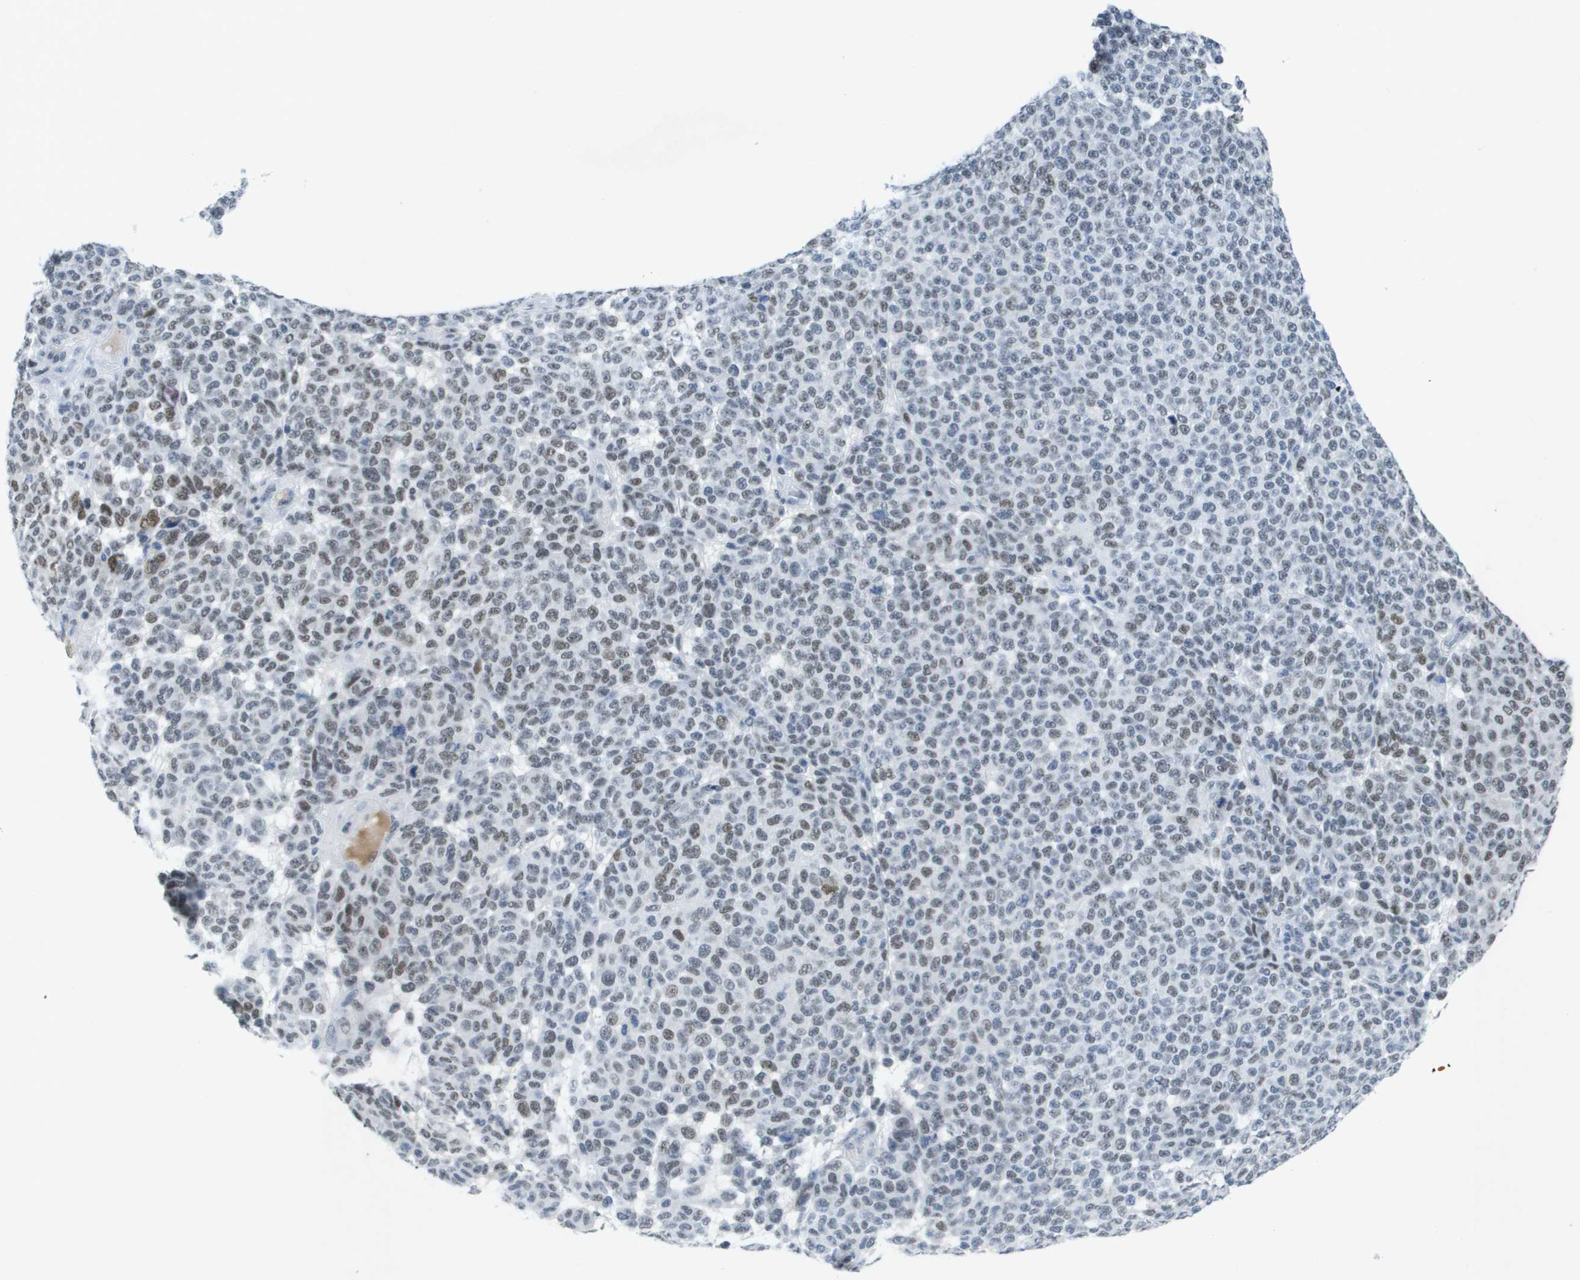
{"staining": {"intensity": "weak", "quantity": "25%-75%", "location": "nuclear"}, "tissue": "melanoma", "cell_type": "Tumor cells", "image_type": "cancer", "snomed": [{"axis": "morphology", "description": "Malignant melanoma, NOS"}, {"axis": "topography", "description": "Skin"}], "caption": "DAB immunohistochemical staining of malignant melanoma exhibits weak nuclear protein staining in approximately 25%-75% of tumor cells. The staining was performed using DAB to visualize the protein expression in brown, while the nuclei were stained in blue with hematoxylin (Magnification: 20x).", "gene": "TP53RK", "patient": {"sex": "male", "age": 59}}